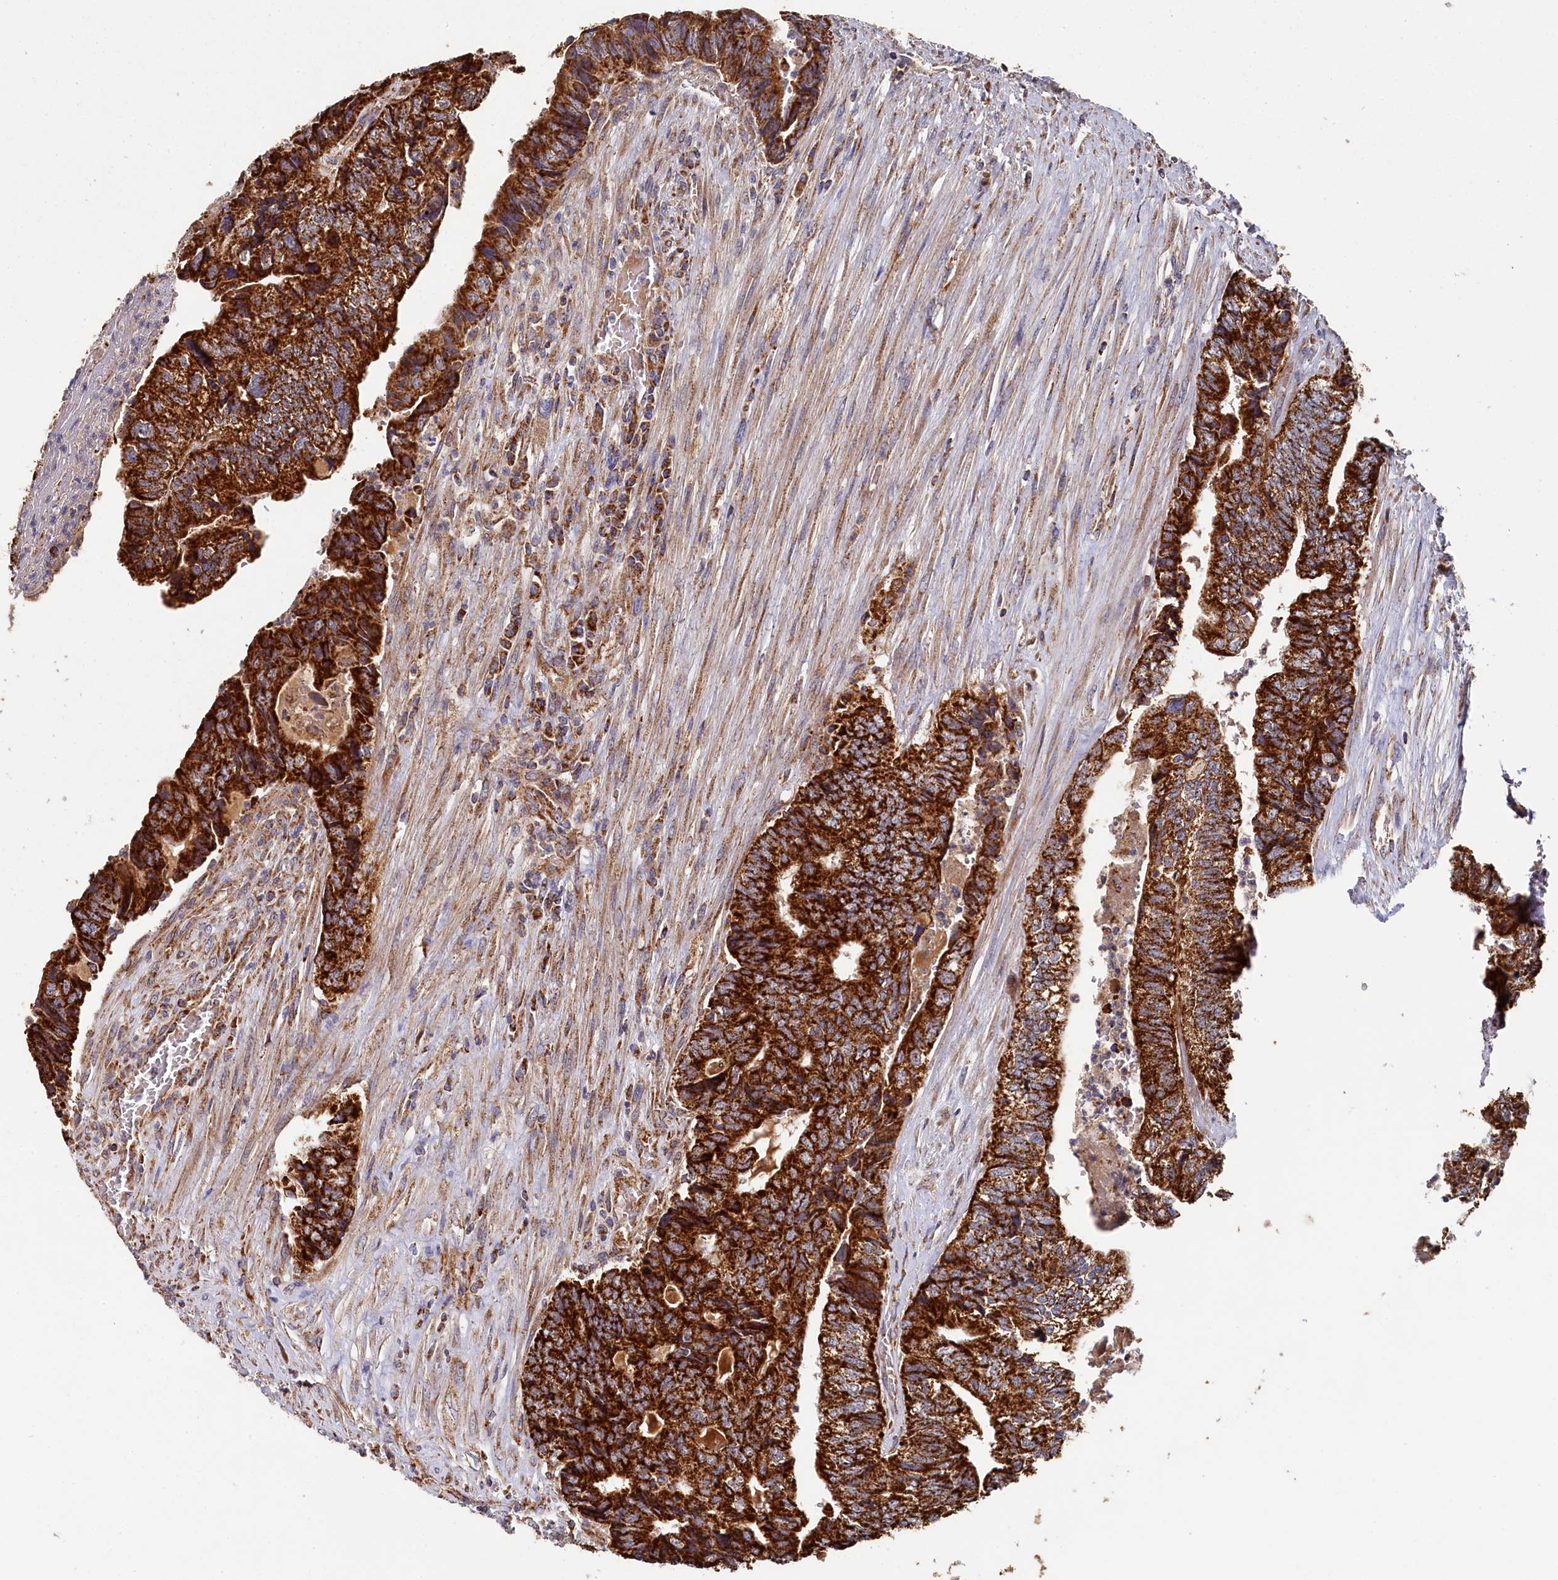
{"staining": {"intensity": "strong", "quantity": ">75%", "location": "cytoplasmic/membranous"}, "tissue": "colorectal cancer", "cell_type": "Tumor cells", "image_type": "cancer", "snomed": [{"axis": "morphology", "description": "Adenocarcinoma, NOS"}, {"axis": "topography", "description": "Colon"}], "caption": "A high amount of strong cytoplasmic/membranous expression is seen in approximately >75% of tumor cells in colorectal cancer (adenocarcinoma) tissue.", "gene": "HAUS2", "patient": {"sex": "female", "age": 67}}